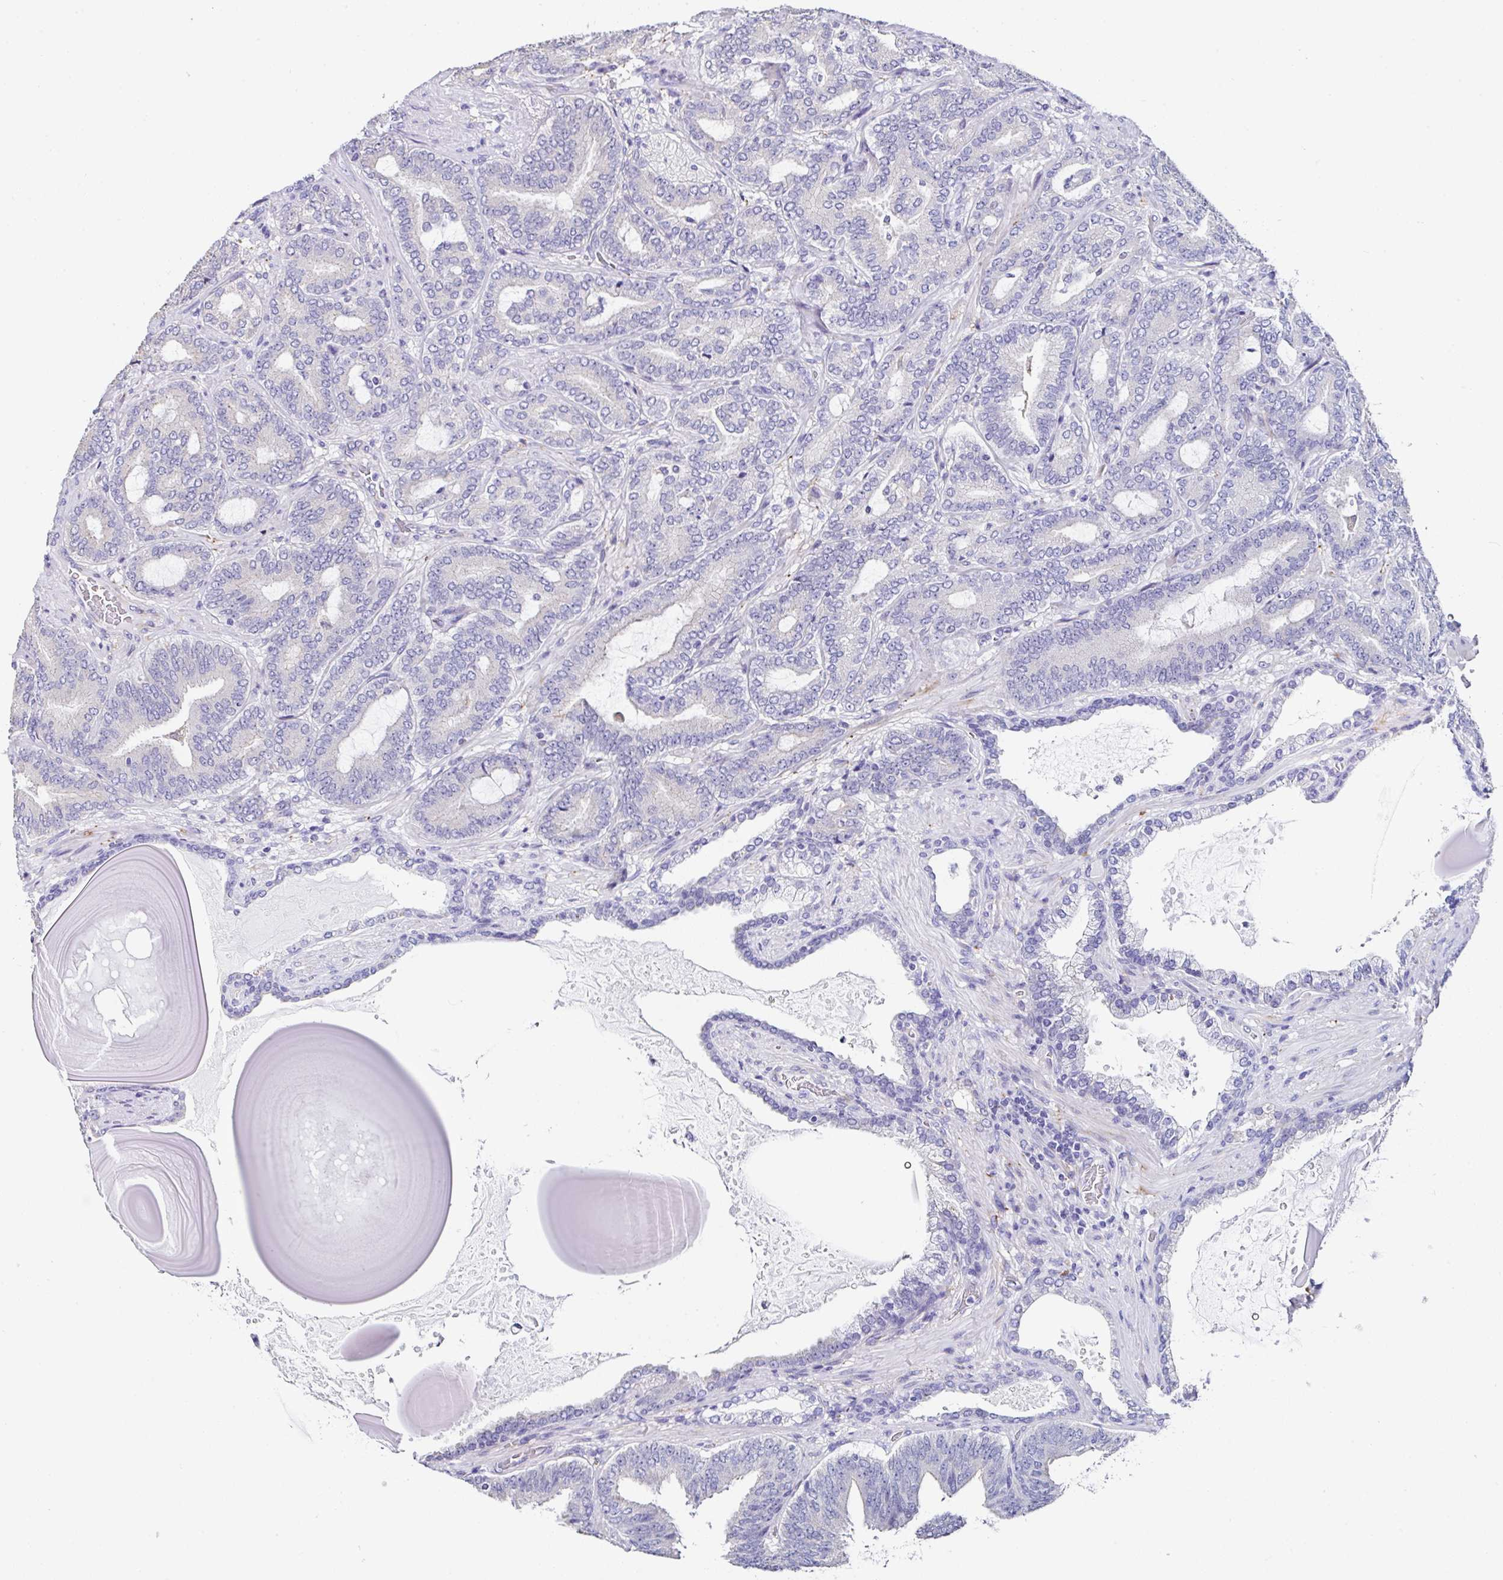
{"staining": {"intensity": "negative", "quantity": "none", "location": "none"}, "tissue": "prostate cancer", "cell_type": "Tumor cells", "image_type": "cancer", "snomed": [{"axis": "morphology", "description": "Adenocarcinoma, High grade"}, {"axis": "topography", "description": "Prostate"}], "caption": "Immunohistochemistry (IHC) of prostate cancer reveals no positivity in tumor cells.", "gene": "TMPRSS11E", "patient": {"sex": "male", "age": 62}}